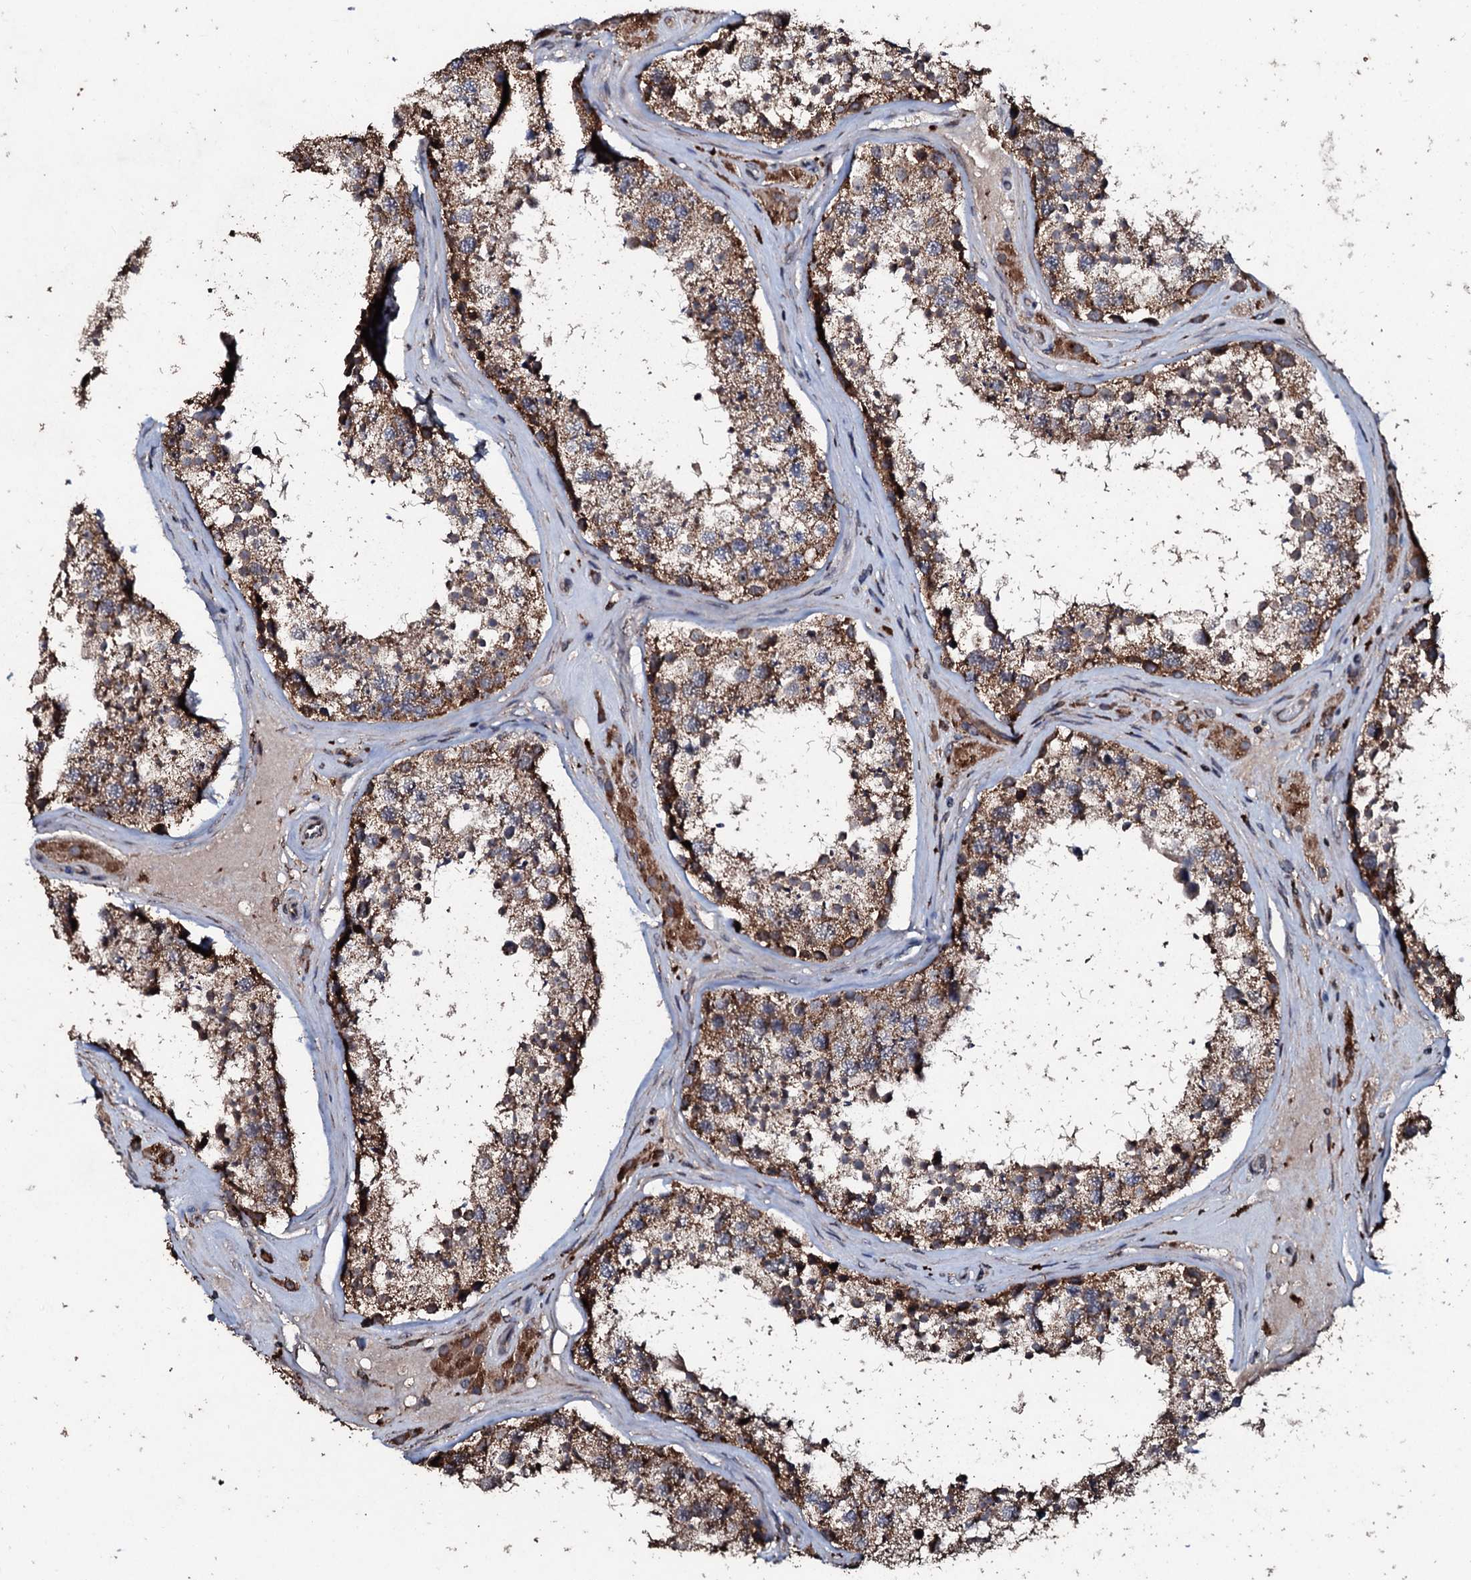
{"staining": {"intensity": "strong", "quantity": ">75%", "location": "cytoplasmic/membranous"}, "tissue": "testis", "cell_type": "Cells in seminiferous ducts", "image_type": "normal", "snomed": [{"axis": "morphology", "description": "Normal tissue, NOS"}, {"axis": "topography", "description": "Testis"}], "caption": "About >75% of cells in seminiferous ducts in normal human testis reveal strong cytoplasmic/membranous protein expression as visualized by brown immunohistochemical staining.", "gene": "SDHAF2", "patient": {"sex": "male", "age": 46}}